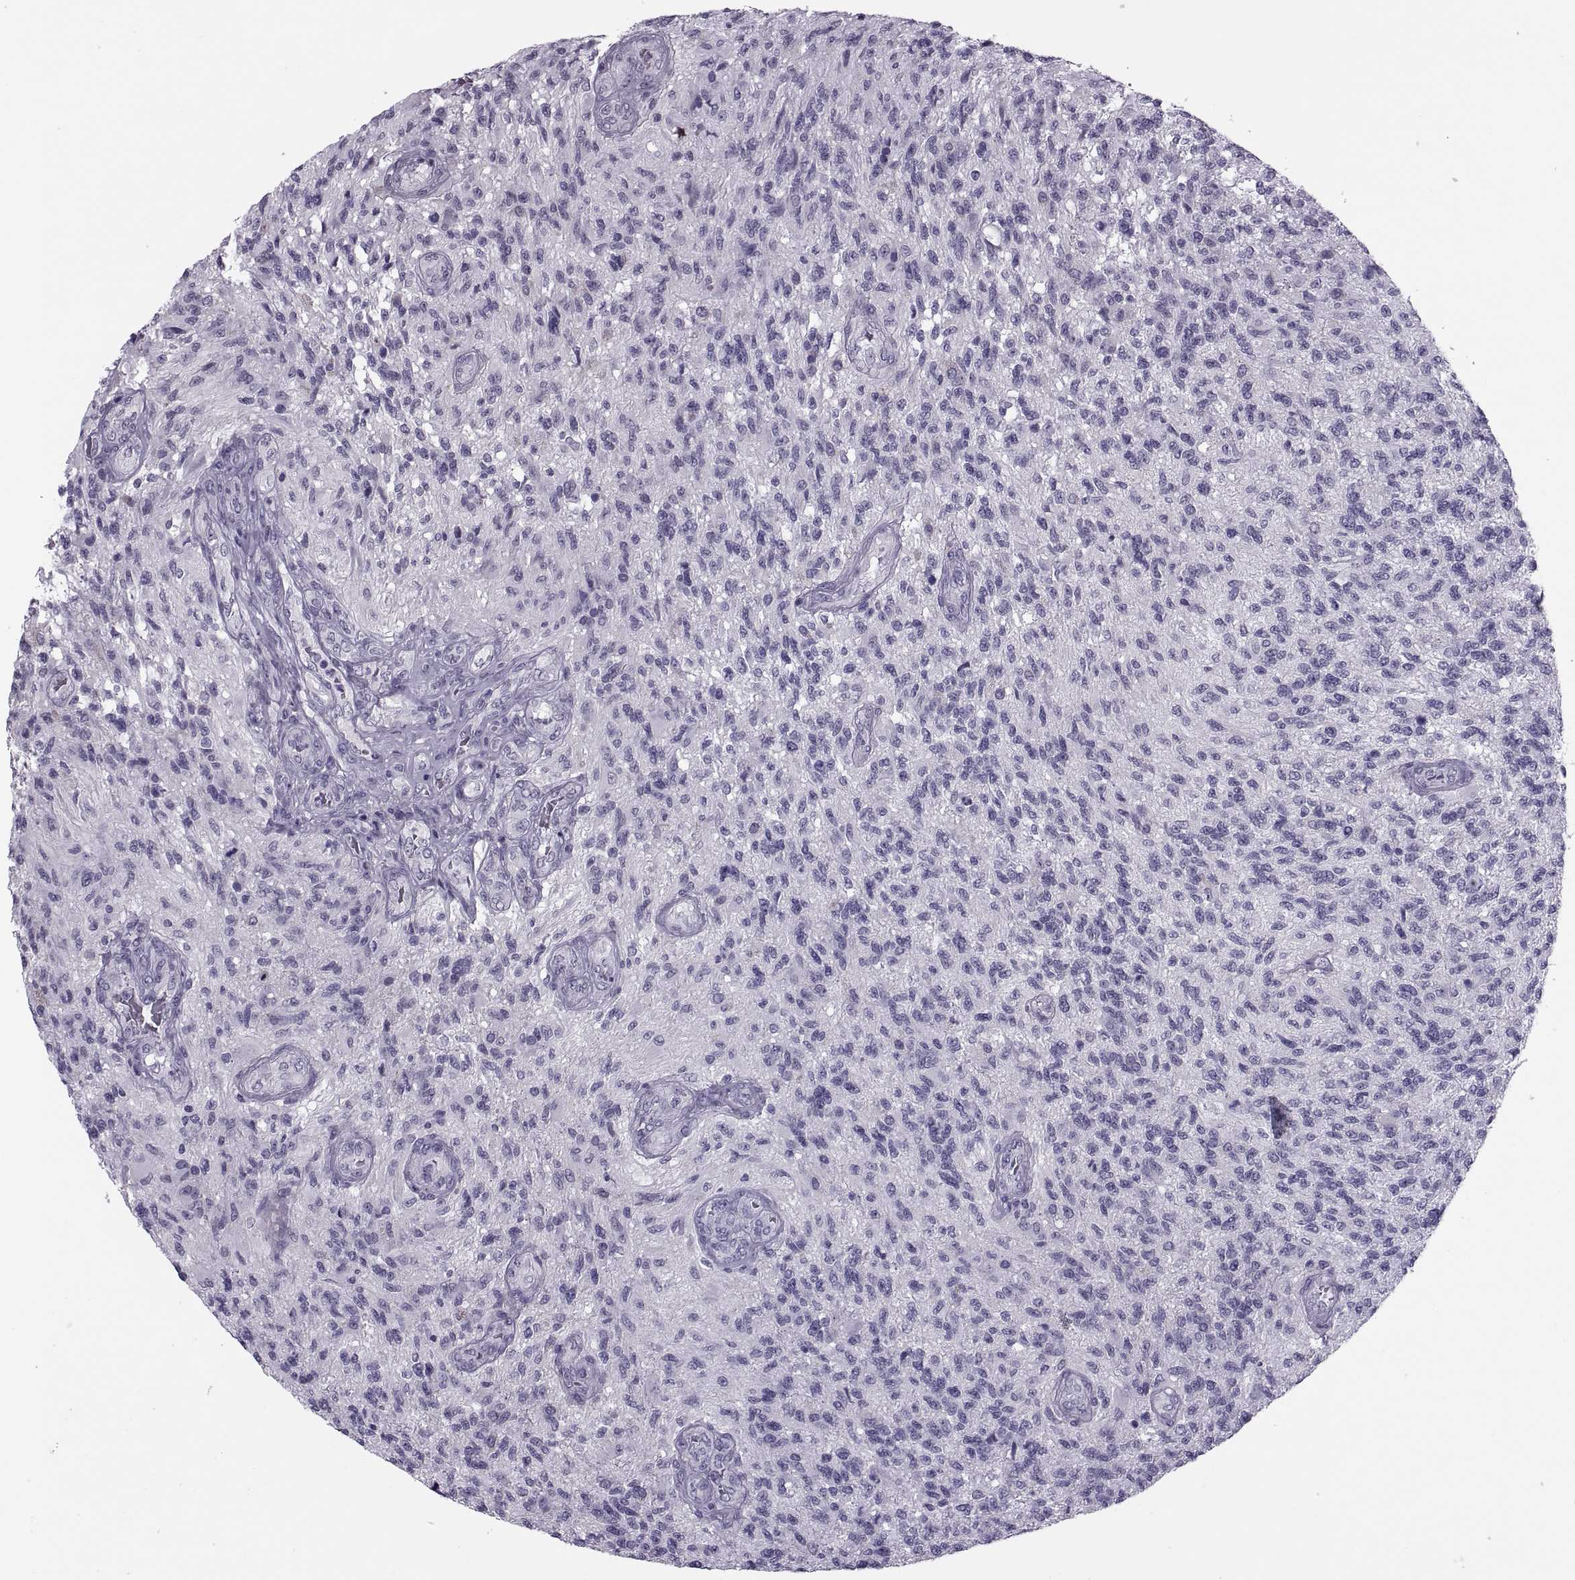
{"staining": {"intensity": "negative", "quantity": "none", "location": "none"}, "tissue": "glioma", "cell_type": "Tumor cells", "image_type": "cancer", "snomed": [{"axis": "morphology", "description": "Glioma, malignant, High grade"}, {"axis": "topography", "description": "Brain"}], "caption": "Immunohistochemical staining of glioma exhibits no significant positivity in tumor cells.", "gene": "SYNGR4", "patient": {"sex": "male", "age": 56}}